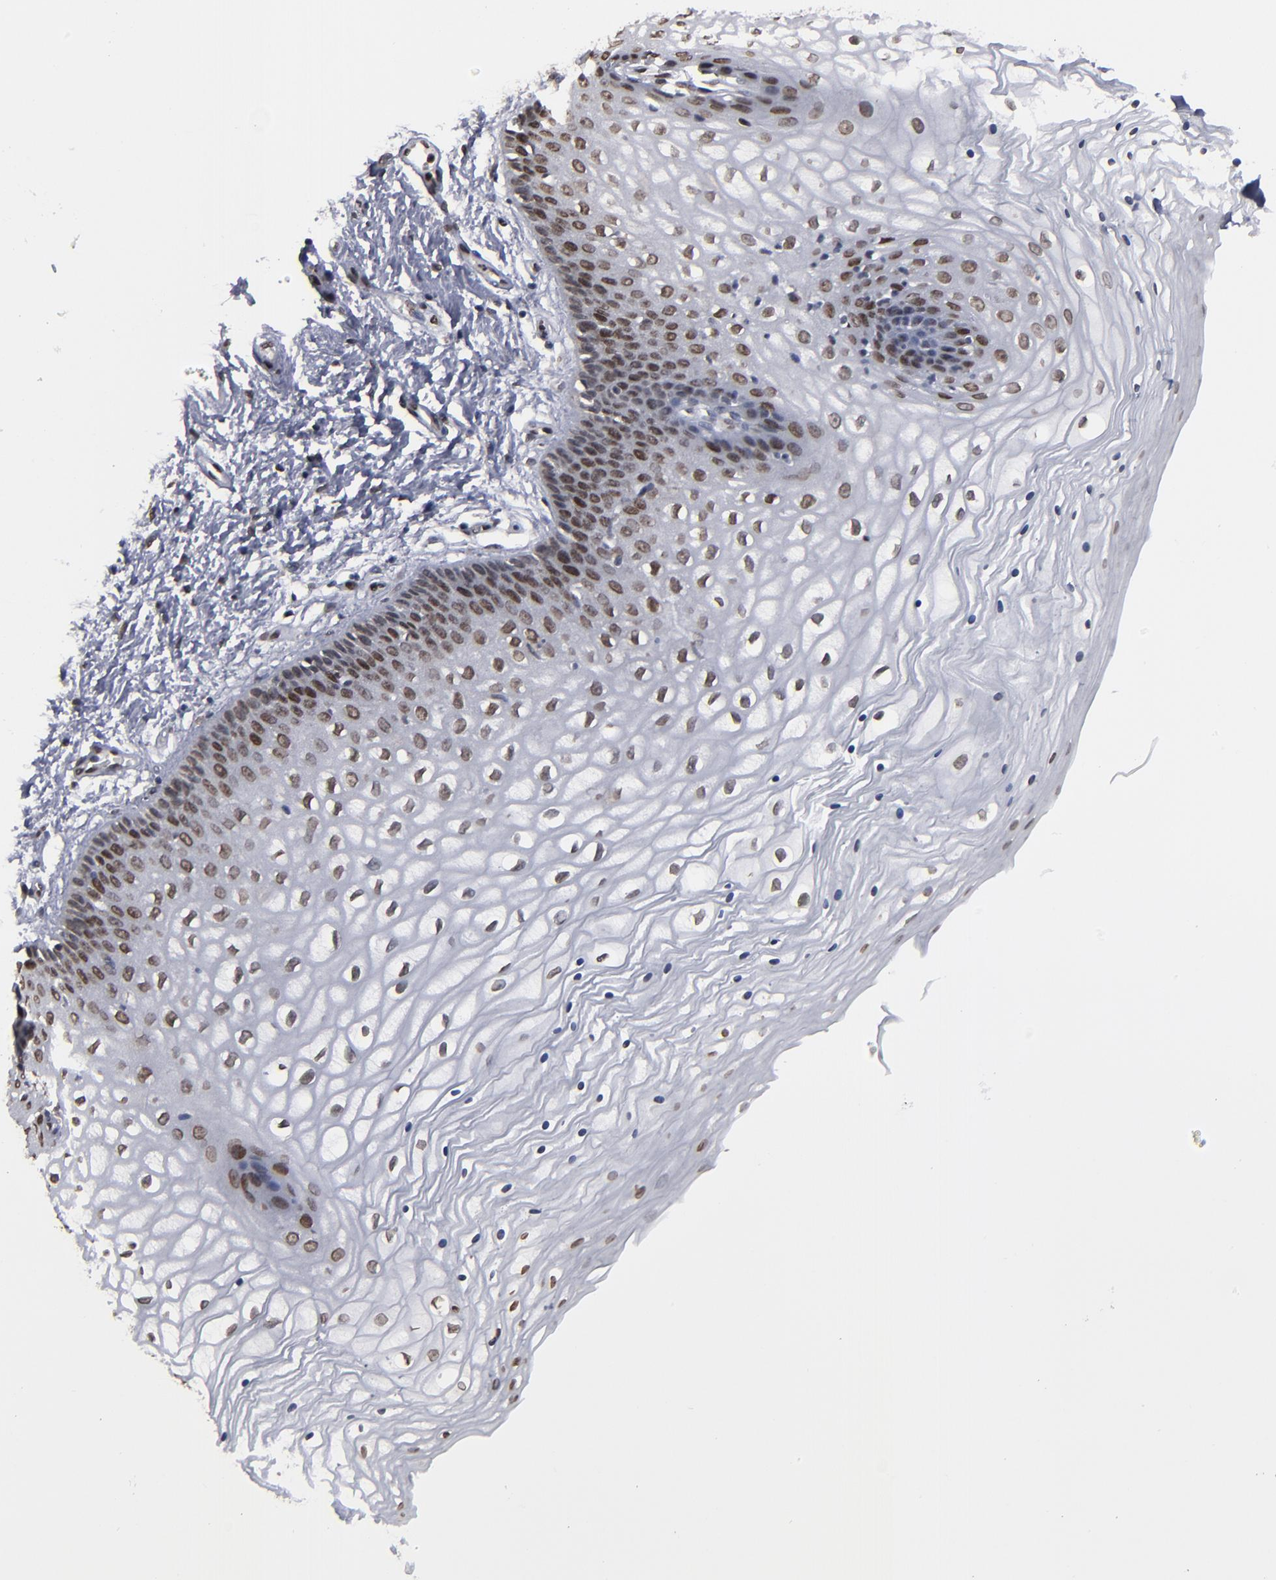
{"staining": {"intensity": "strong", "quantity": "25%-75%", "location": "nuclear"}, "tissue": "vagina", "cell_type": "Squamous epithelial cells", "image_type": "normal", "snomed": [{"axis": "morphology", "description": "Normal tissue, NOS"}, {"axis": "topography", "description": "Vagina"}], "caption": "Vagina stained for a protein shows strong nuclear positivity in squamous epithelial cells. (DAB (3,3'-diaminobenzidine) IHC, brown staining for protein, blue staining for nuclei).", "gene": "BAZ1A", "patient": {"sex": "female", "age": 34}}